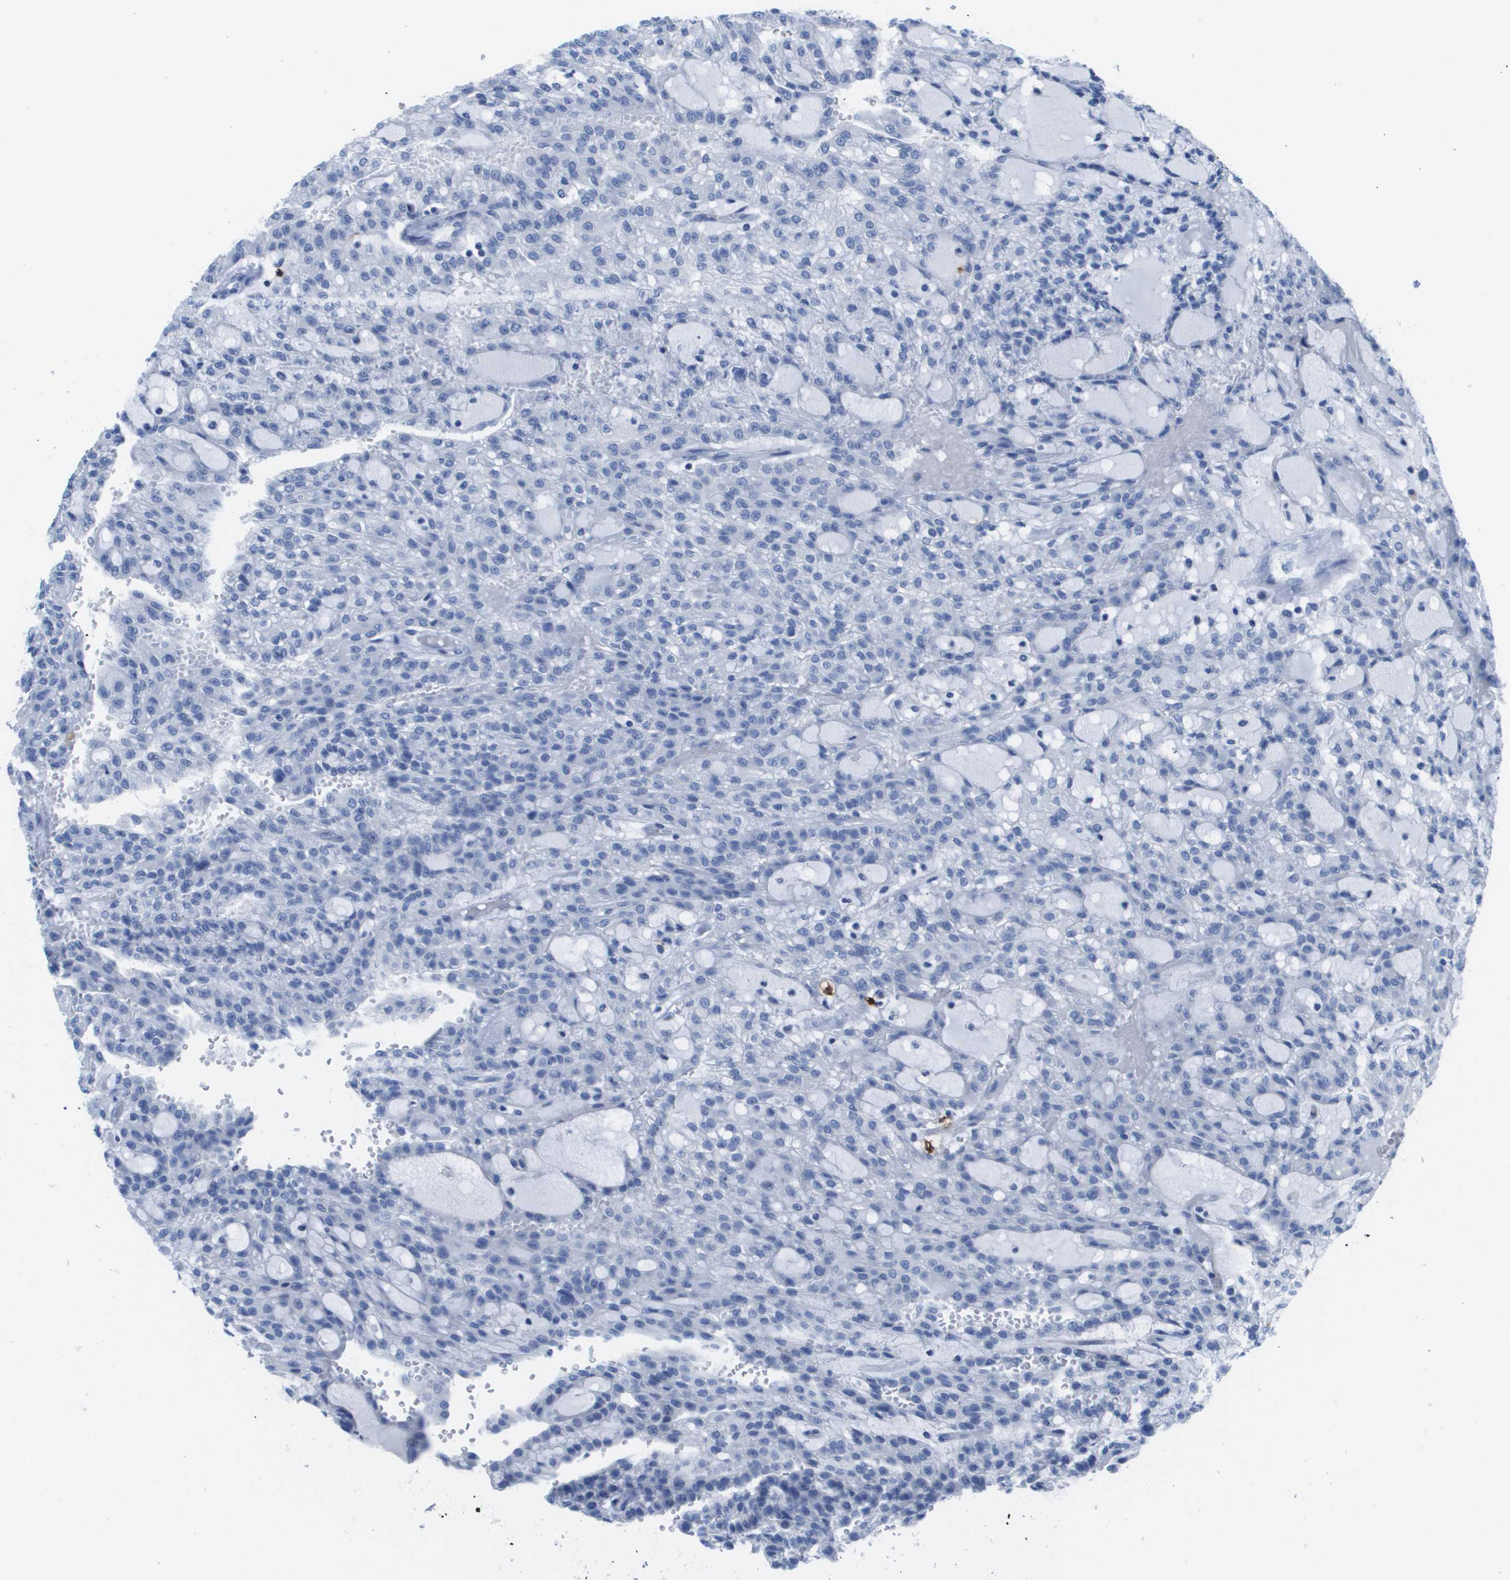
{"staining": {"intensity": "negative", "quantity": "none", "location": "none"}, "tissue": "renal cancer", "cell_type": "Tumor cells", "image_type": "cancer", "snomed": [{"axis": "morphology", "description": "Adenocarcinoma, NOS"}, {"axis": "topography", "description": "Kidney"}], "caption": "High magnification brightfield microscopy of adenocarcinoma (renal) stained with DAB (brown) and counterstained with hematoxylin (blue): tumor cells show no significant staining.", "gene": "MS4A1", "patient": {"sex": "male", "age": 63}}